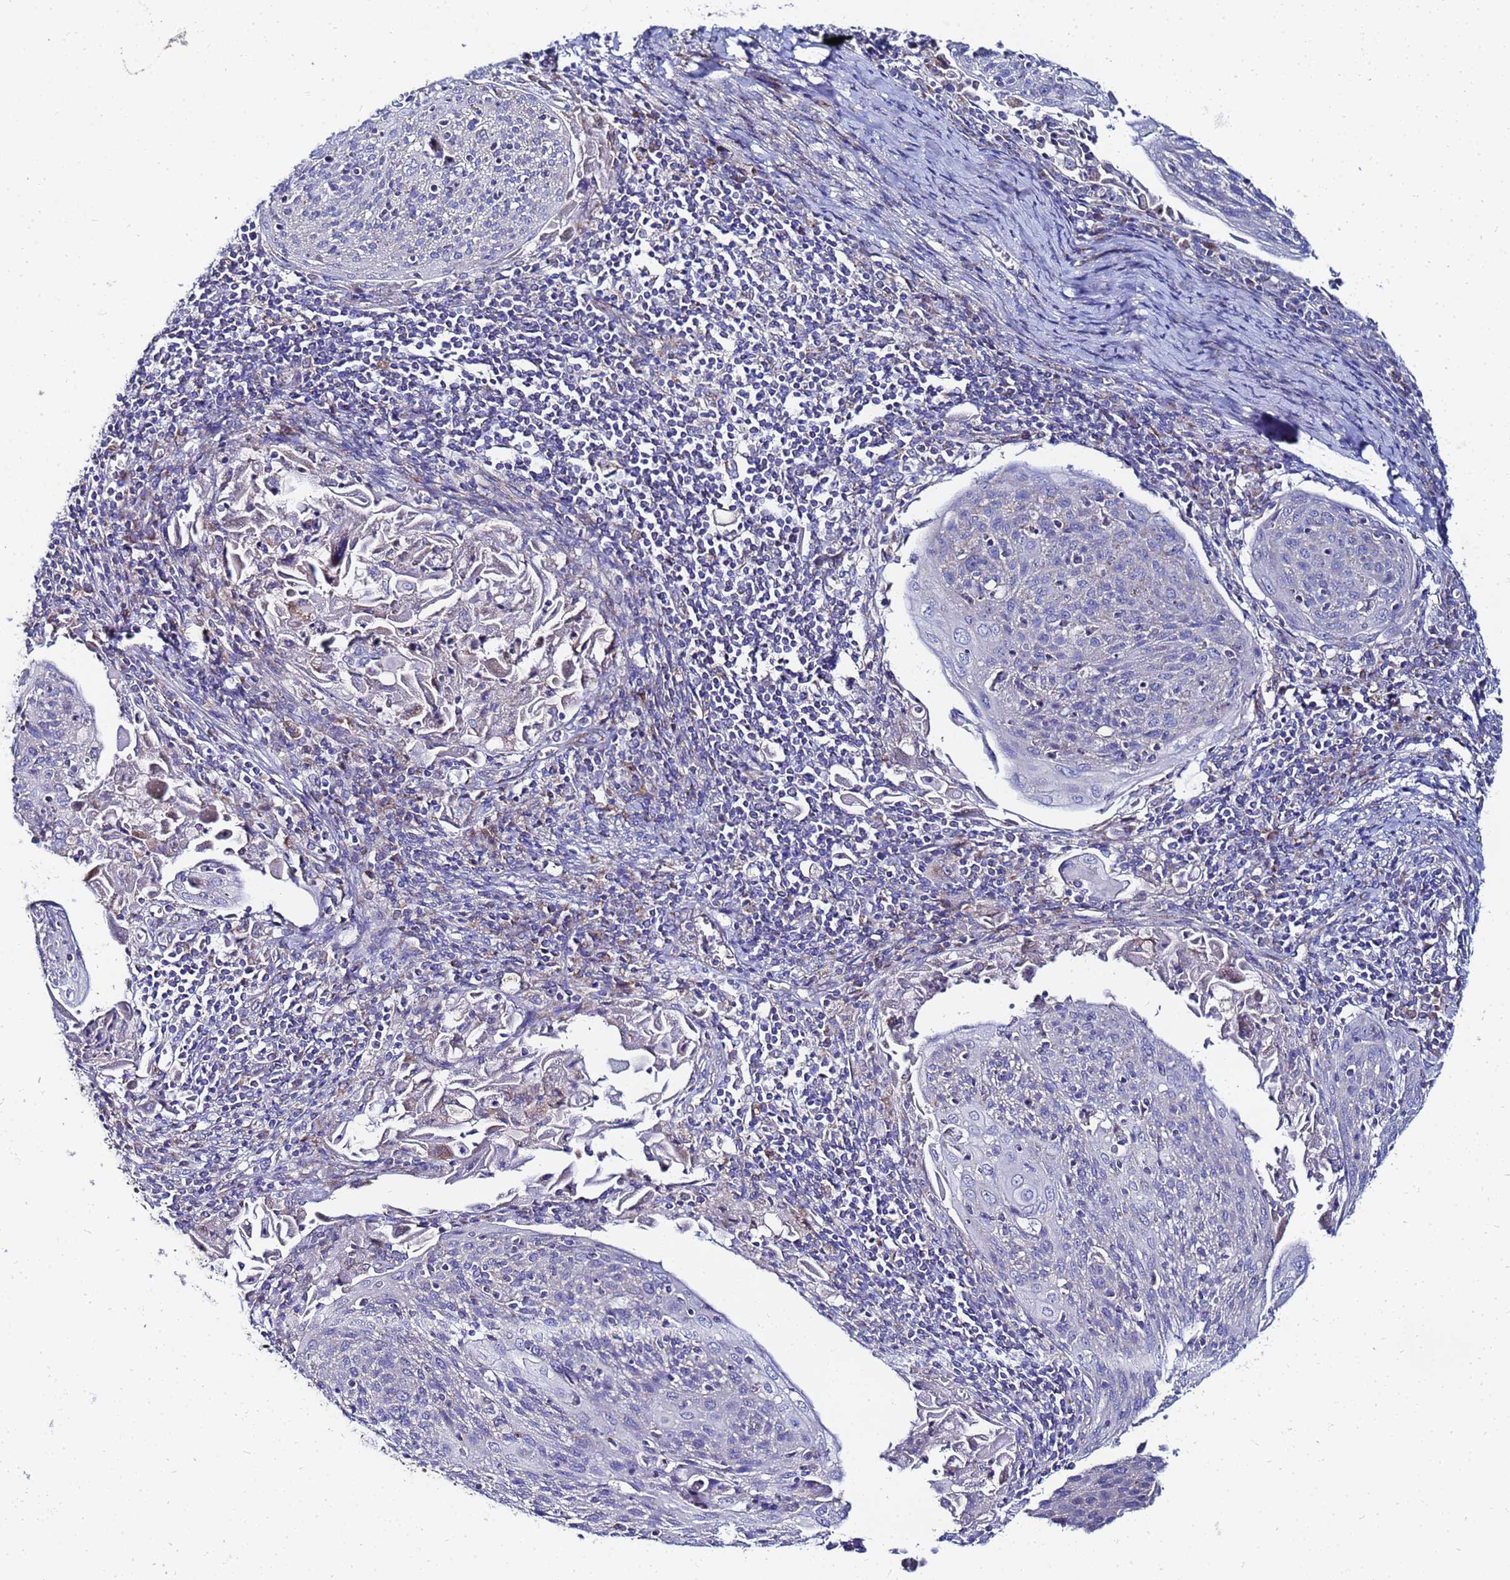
{"staining": {"intensity": "negative", "quantity": "none", "location": "none"}, "tissue": "cervical cancer", "cell_type": "Tumor cells", "image_type": "cancer", "snomed": [{"axis": "morphology", "description": "Squamous cell carcinoma, NOS"}, {"axis": "topography", "description": "Cervix"}], "caption": "Immunohistochemical staining of cervical squamous cell carcinoma shows no significant positivity in tumor cells.", "gene": "FAHD2A", "patient": {"sex": "female", "age": 67}}